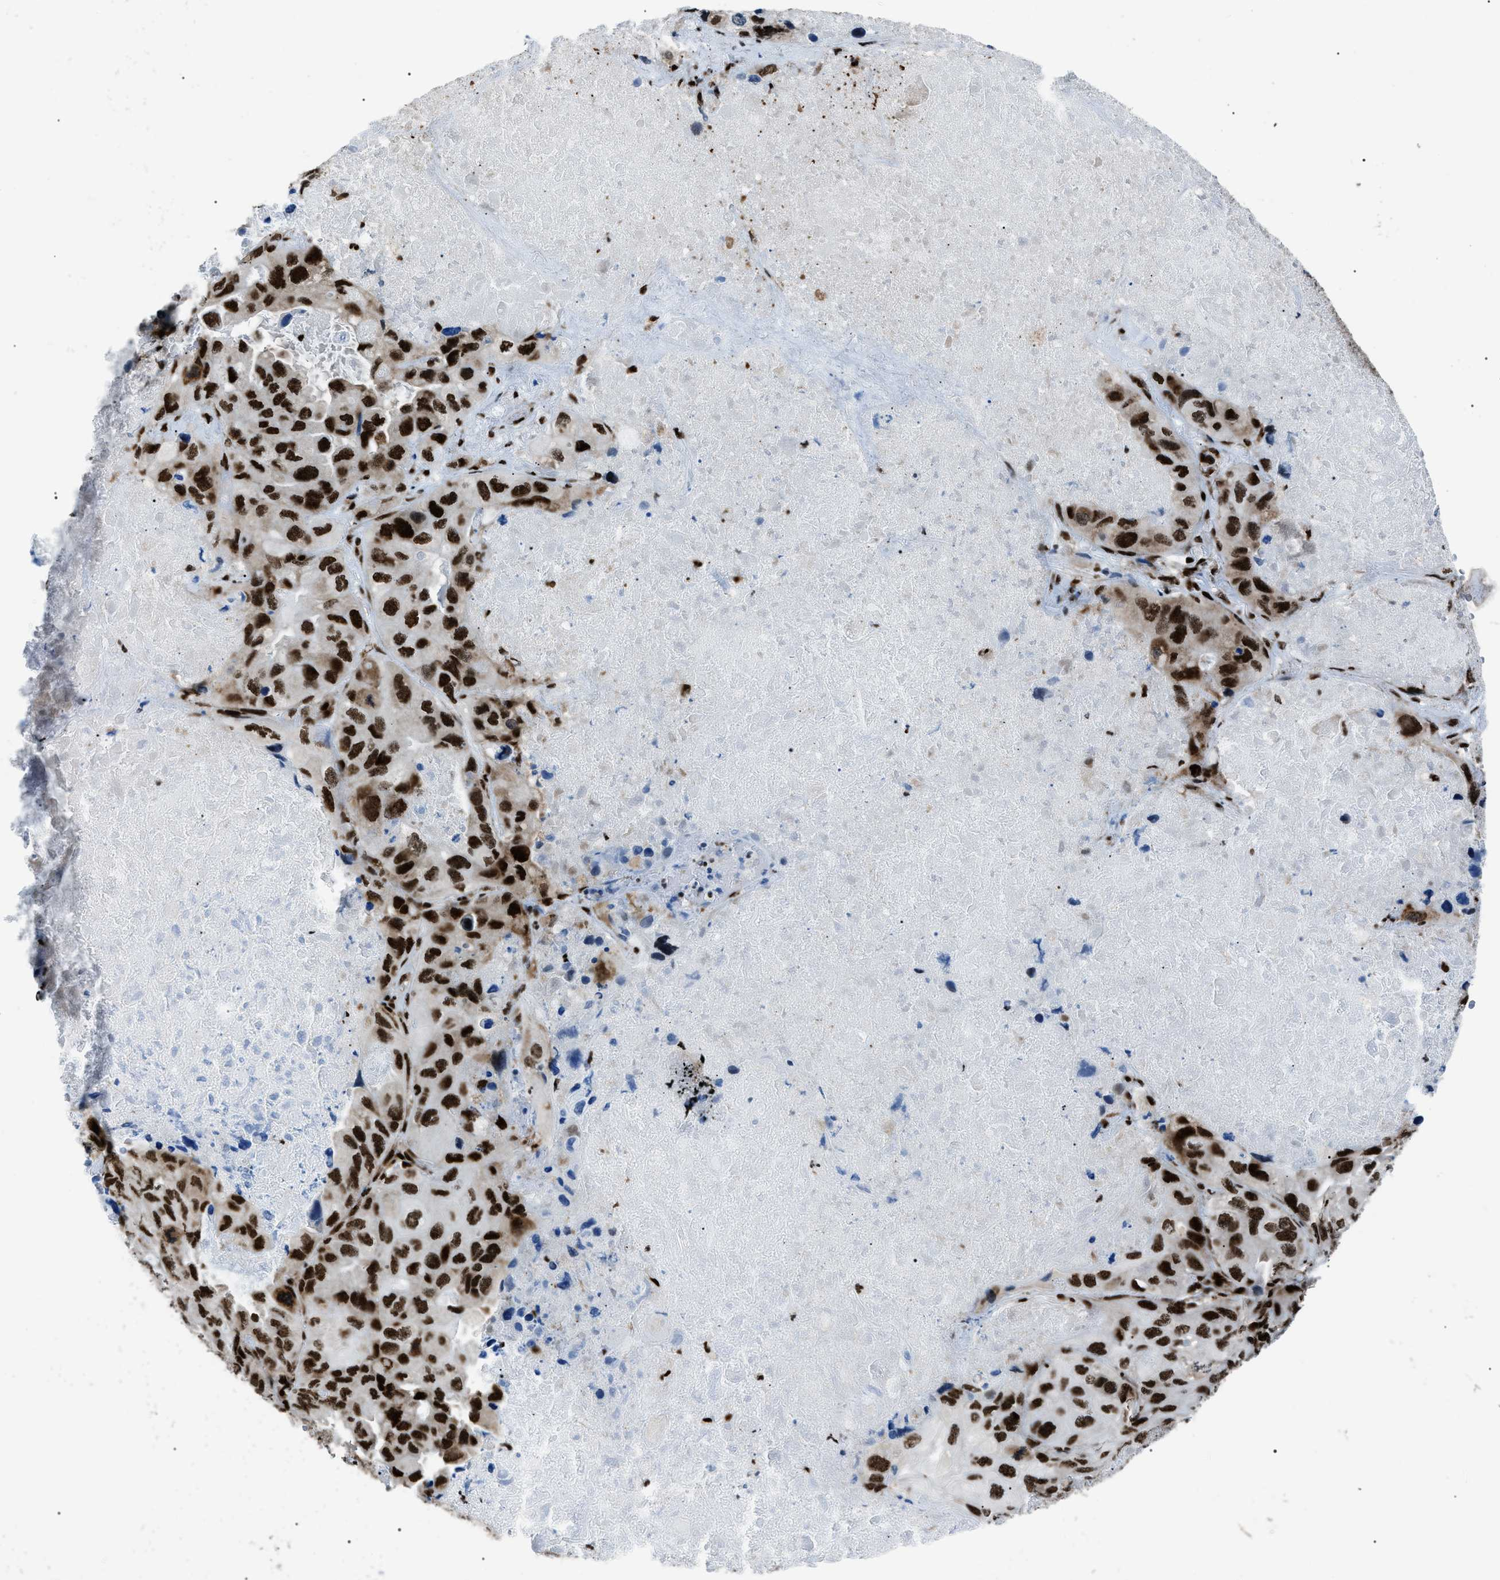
{"staining": {"intensity": "strong", "quantity": ">75%", "location": "nuclear"}, "tissue": "lung cancer", "cell_type": "Tumor cells", "image_type": "cancer", "snomed": [{"axis": "morphology", "description": "Squamous cell carcinoma, NOS"}, {"axis": "topography", "description": "Lung"}], "caption": "Tumor cells reveal strong nuclear staining in about >75% of cells in lung cancer (squamous cell carcinoma).", "gene": "HNRNPK", "patient": {"sex": "female", "age": 73}}